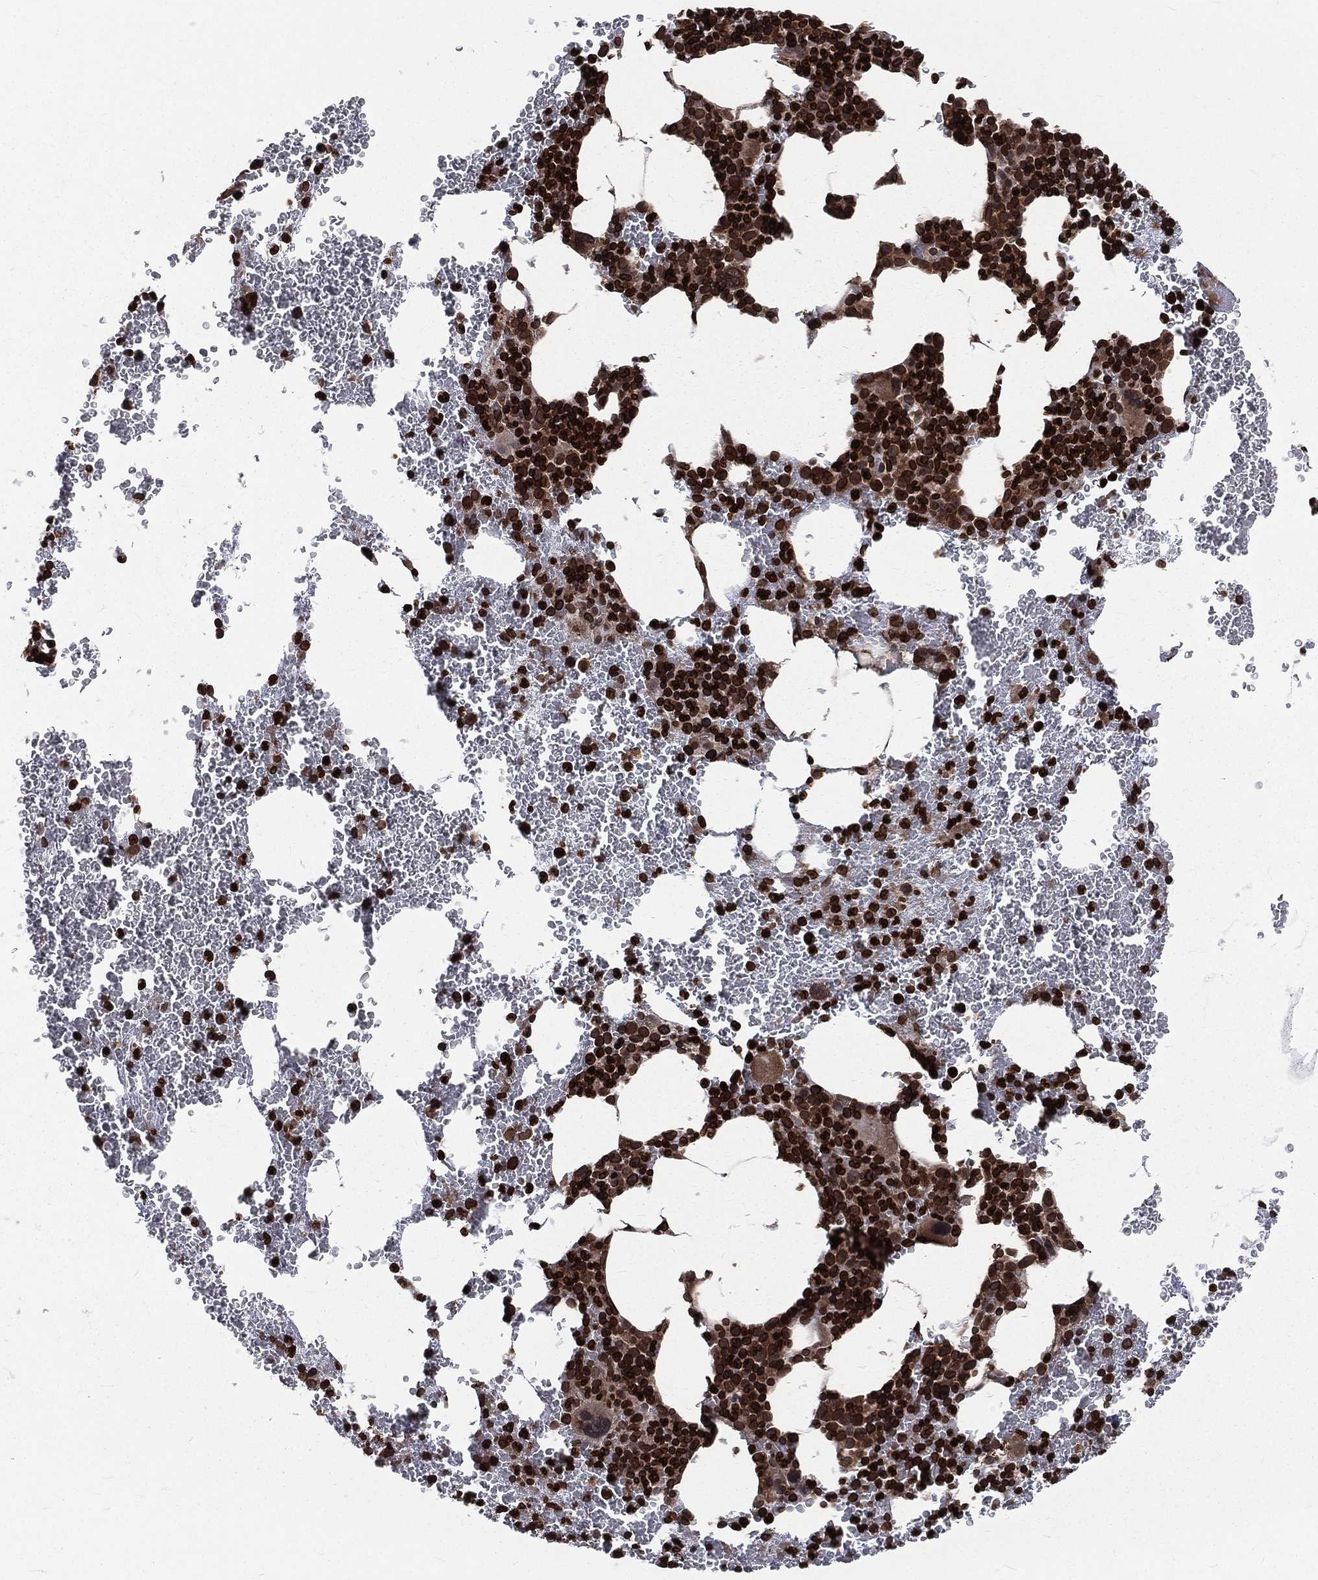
{"staining": {"intensity": "strong", "quantity": ">75%", "location": "nuclear"}, "tissue": "bone marrow", "cell_type": "Hematopoietic cells", "image_type": "normal", "snomed": [{"axis": "morphology", "description": "Normal tissue, NOS"}, {"axis": "topography", "description": "Bone marrow"}], "caption": "Bone marrow stained with DAB IHC exhibits high levels of strong nuclear expression in about >75% of hematopoietic cells. The protein of interest is stained brown, and the nuclei are stained in blue (DAB IHC with brightfield microscopy, high magnification).", "gene": "LBR", "patient": {"sex": "male", "age": 91}}